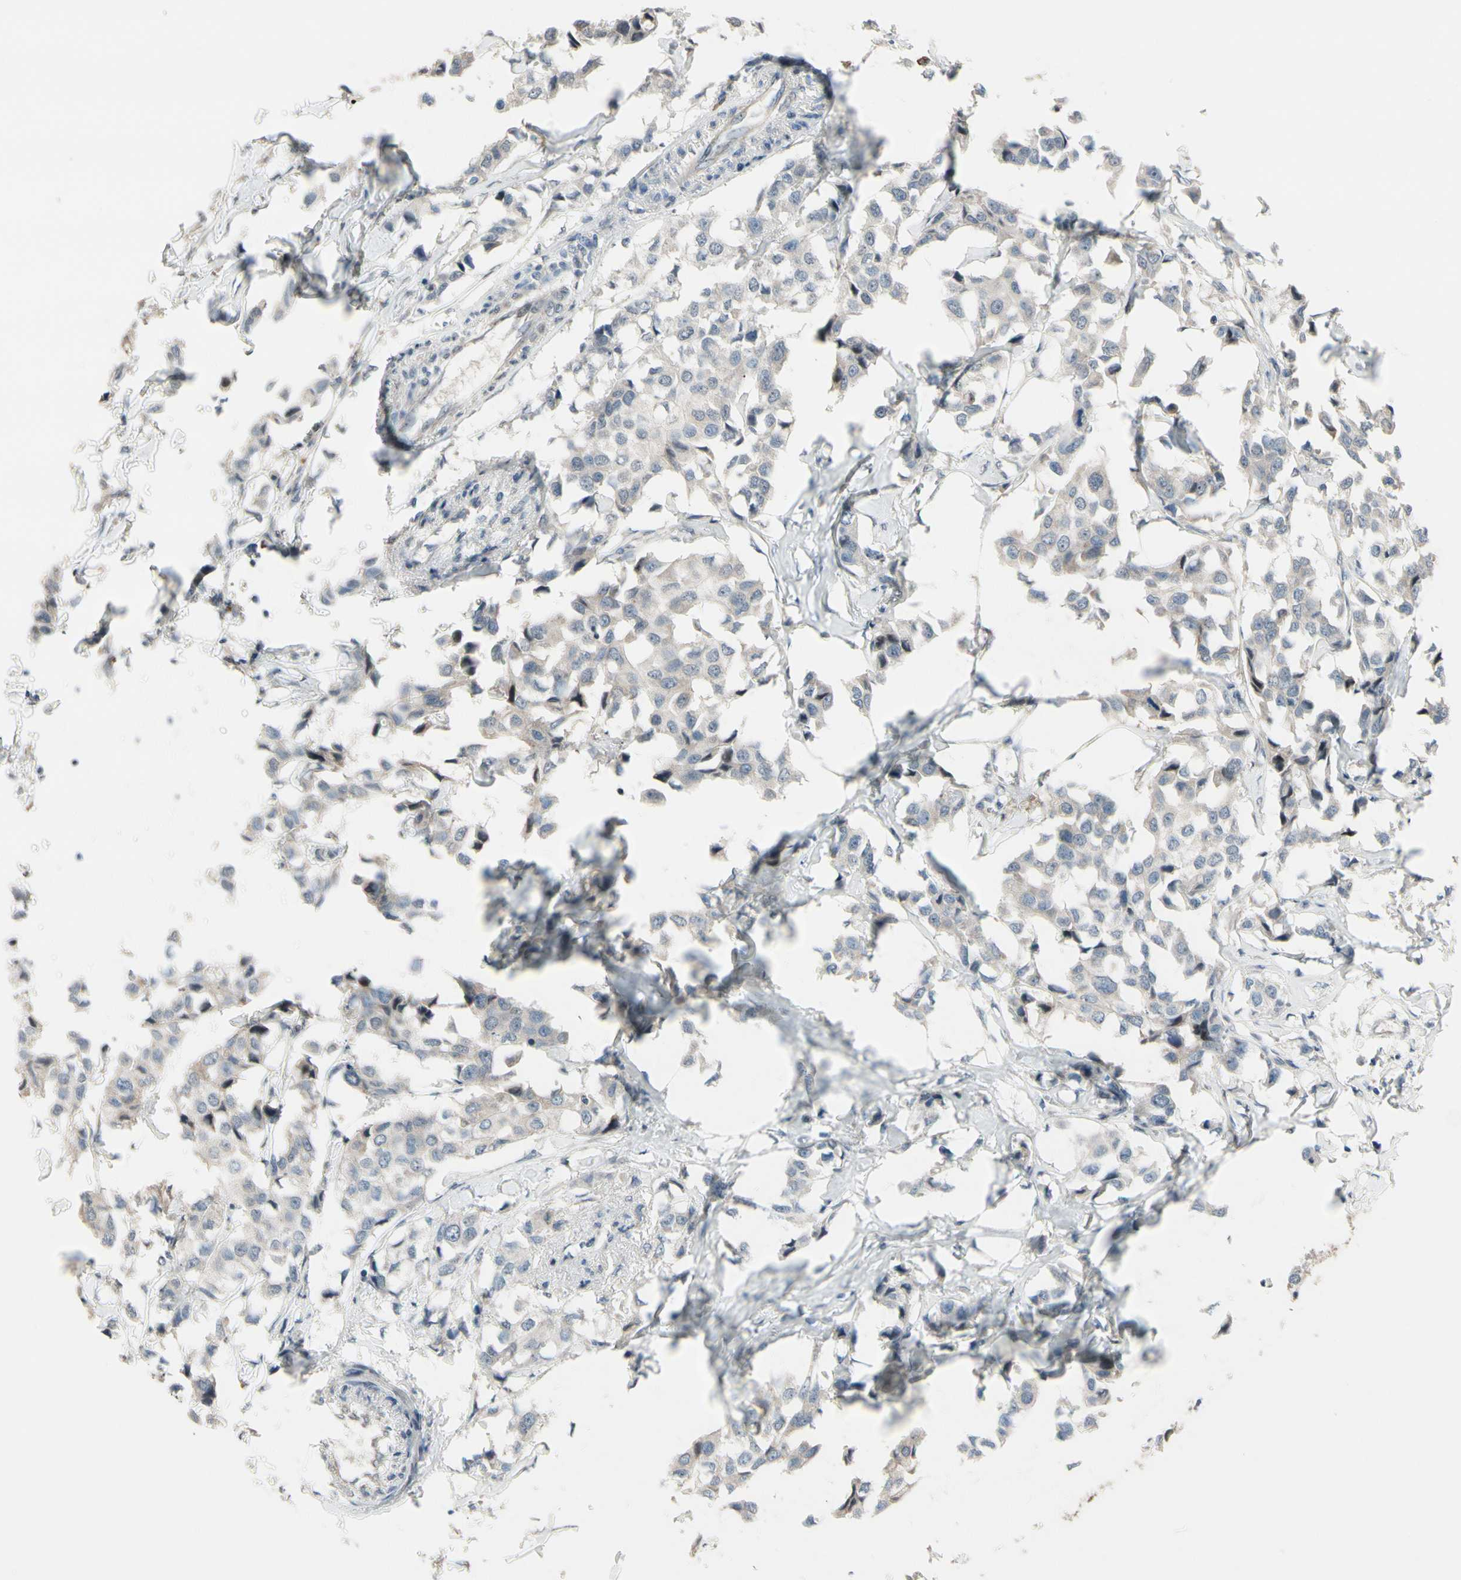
{"staining": {"intensity": "weak", "quantity": "<25%", "location": "cytoplasmic/membranous"}, "tissue": "breast cancer", "cell_type": "Tumor cells", "image_type": "cancer", "snomed": [{"axis": "morphology", "description": "Duct carcinoma"}, {"axis": "topography", "description": "Breast"}], "caption": "There is no significant positivity in tumor cells of breast cancer. (Brightfield microscopy of DAB immunohistochemistry (IHC) at high magnification).", "gene": "SNX29", "patient": {"sex": "female", "age": 80}}